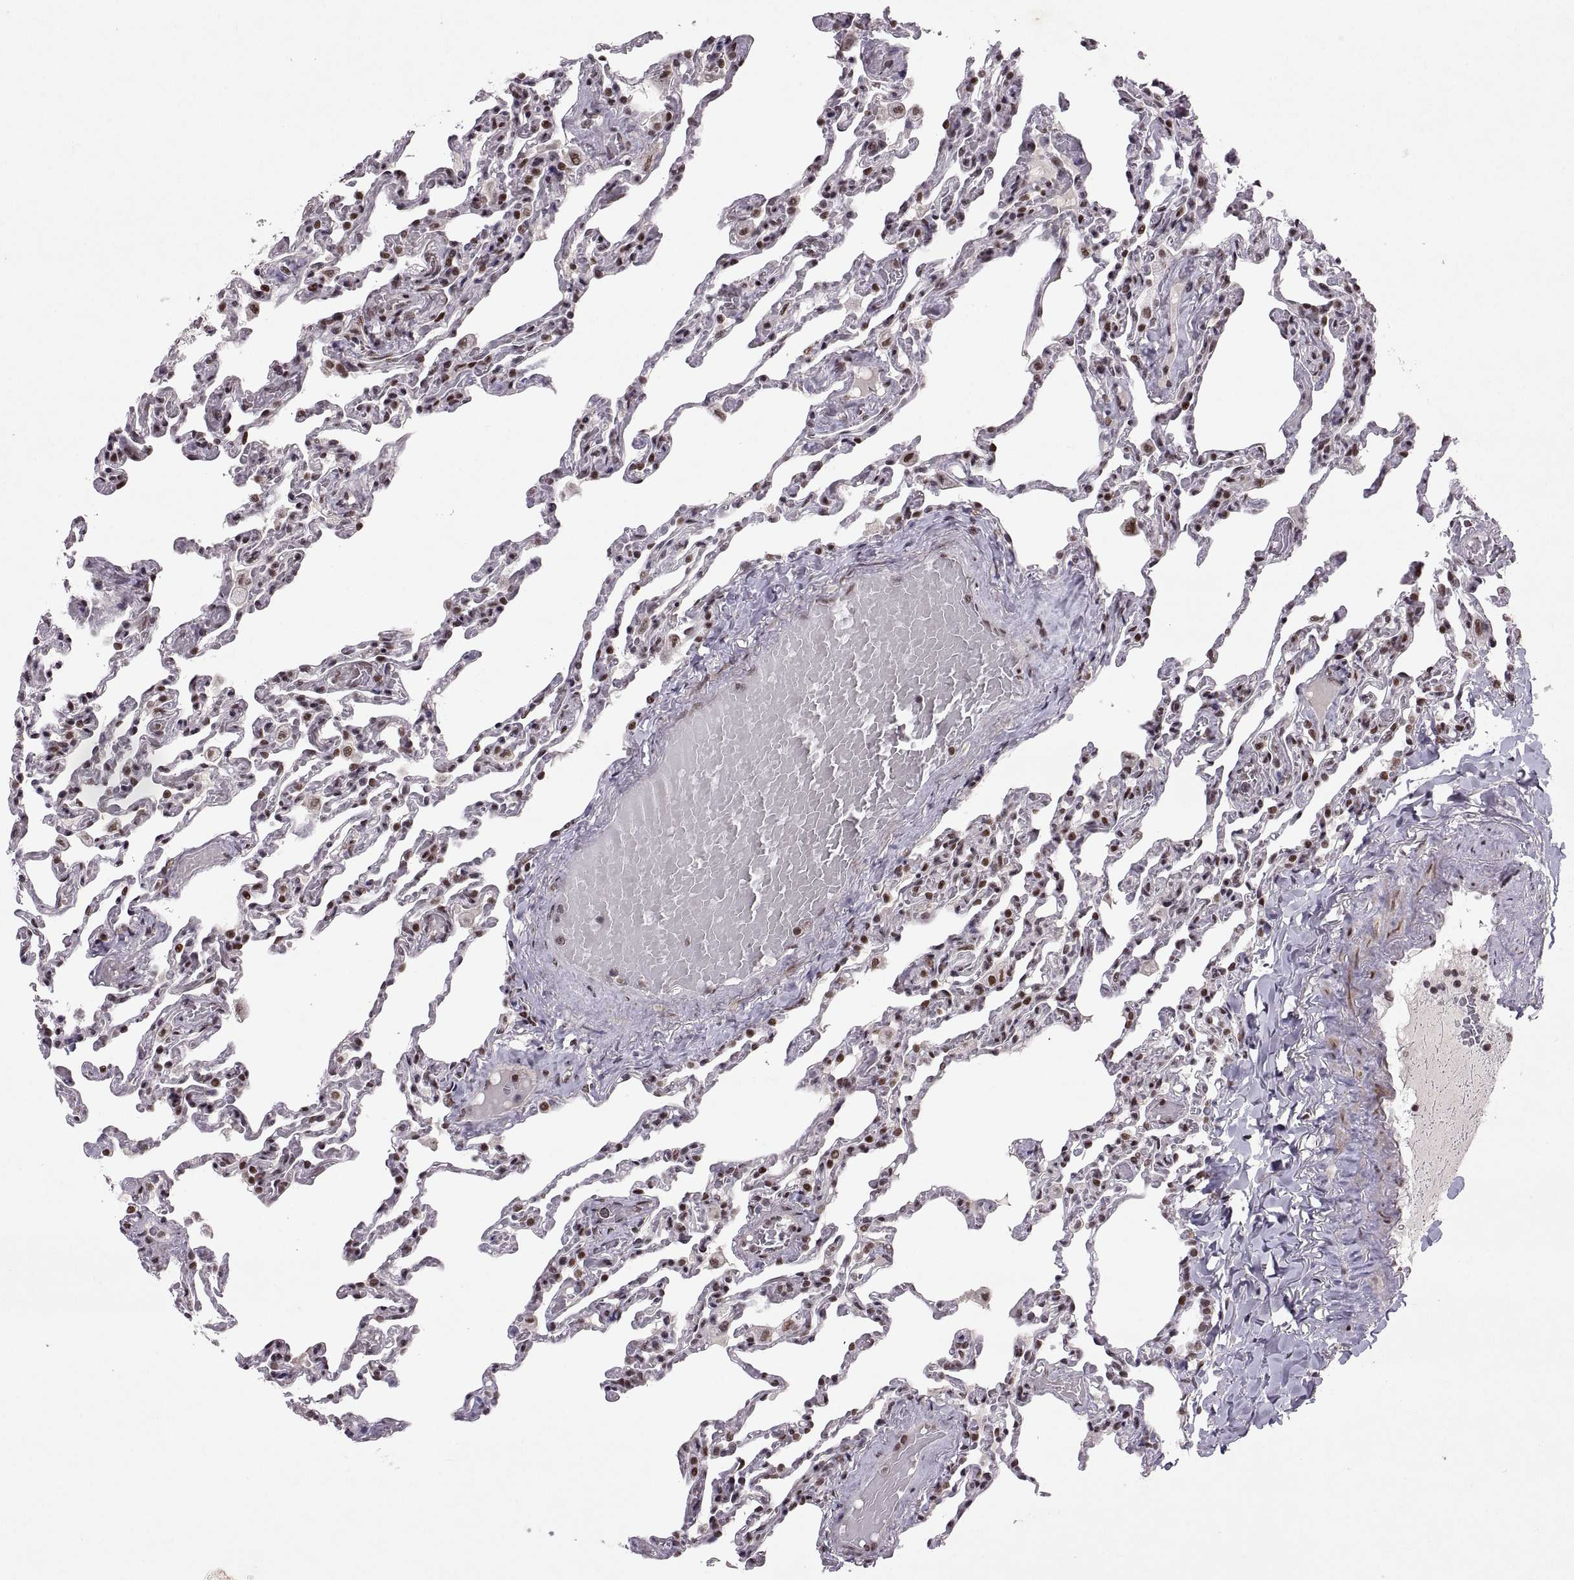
{"staining": {"intensity": "strong", "quantity": ">75%", "location": "nuclear"}, "tissue": "lung", "cell_type": "Alveolar cells", "image_type": "normal", "snomed": [{"axis": "morphology", "description": "Normal tissue, NOS"}, {"axis": "topography", "description": "Lung"}], "caption": "A micrograph of lung stained for a protein shows strong nuclear brown staining in alveolar cells. (DAB (3,3'-diaminobenzidine) IHC with brightfield microscopy, high magnification).", "gene": "MT1E", "patient": {"sex": "female", "age": 43}}